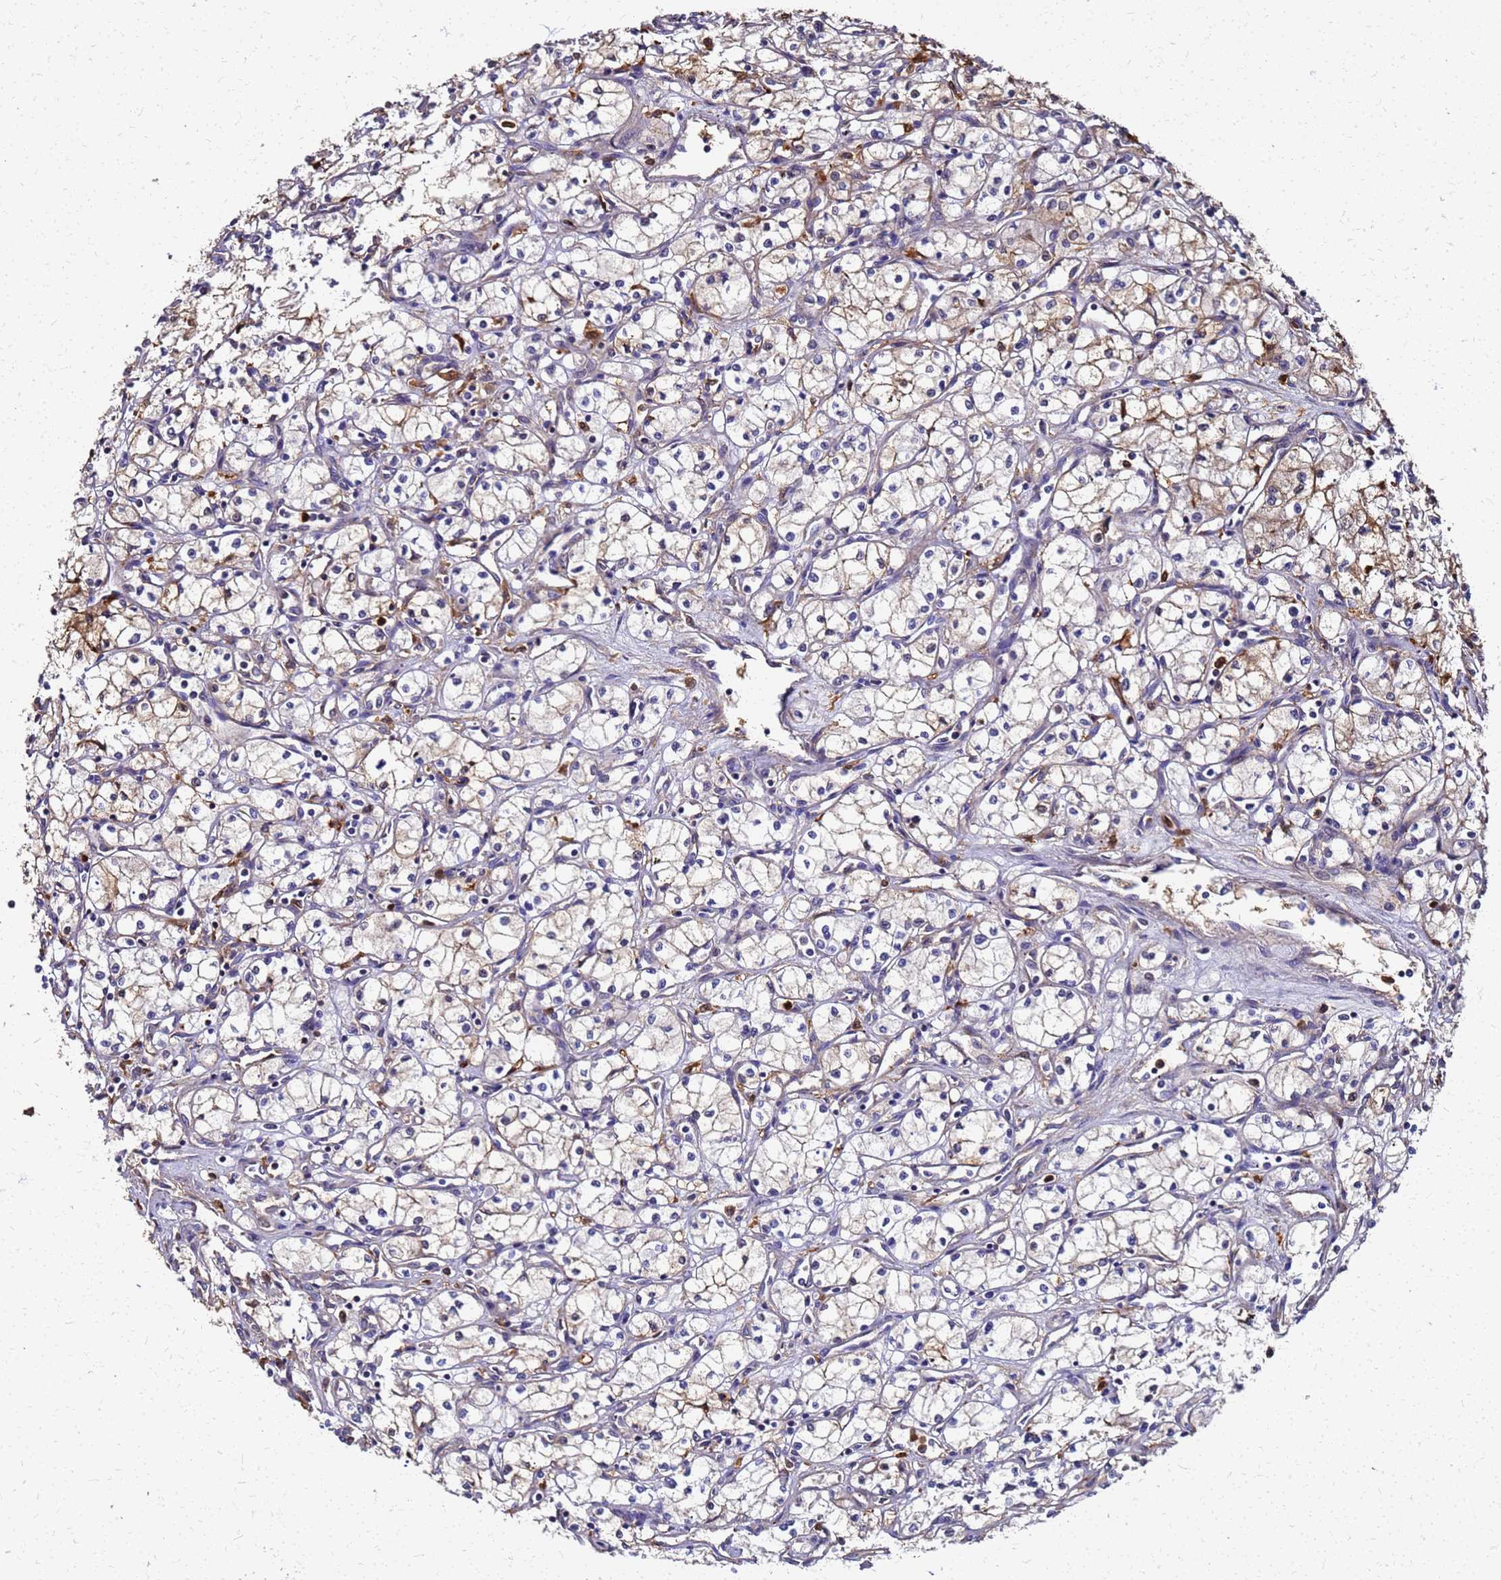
{"staining": {"intensity": "moderate", "quantity": "<25%", "location": "nuclear"}, "tissue": "renal cancer", "cell_type": "Tumor cells", "image_type": "cancer", "snomed": [{"axis": "morphology", "description": "Adenocarcinoma, NOS"}, {"axis": "topography", "description": "Kidney"}], "caption": "Protein staining shows moderate nuclear positivity in approximately <25% of tumor cells in renal cancer. Immunohistochemistry stains the protein in brown and the nuclei are stained blue.", "gene": "S100A11", "patient": {"sex": "male", "age": 59}}